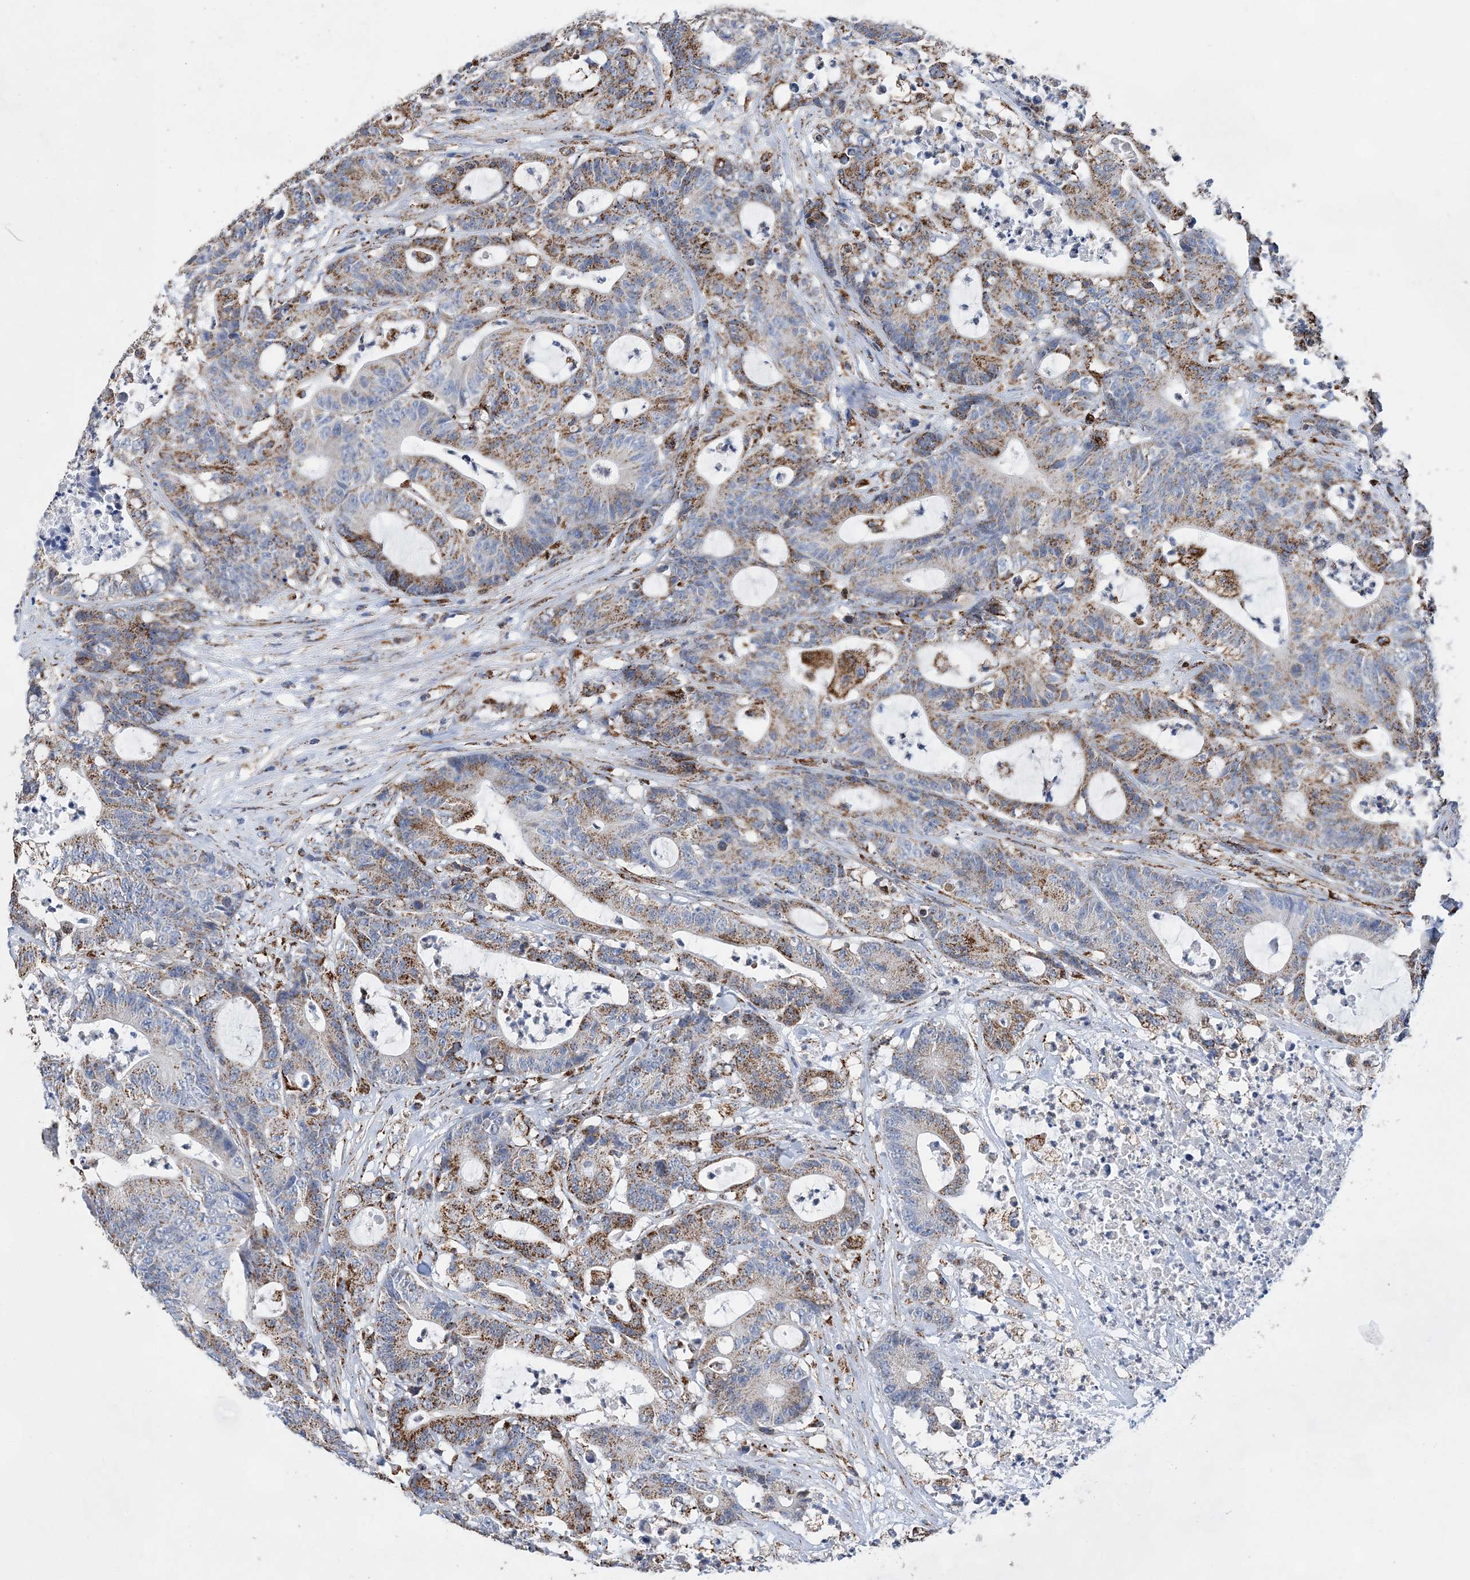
{"staining": {"intensity": "moderate", "quantity": ">75%", "location": "cytoplasmic/membranous"}, "tissue": "colorectal cancer", "cell_type": "Tumor cells", "image_type": "cancer", "snomed": [{"axis": "morphology", "description": "Adenocarcinoma, NOS"}, {"axis": "topography", "description": "Colon"}], "caption": "Approximately >75% of tumor cells in human colorectal adenocarcinoma demonstrate moderate cytoplasmic/membranous protein expression as visualized by brown immunohistochemical staining.", "gene": "ACOT9", "patient": {"sex": "female", "age": 84}}